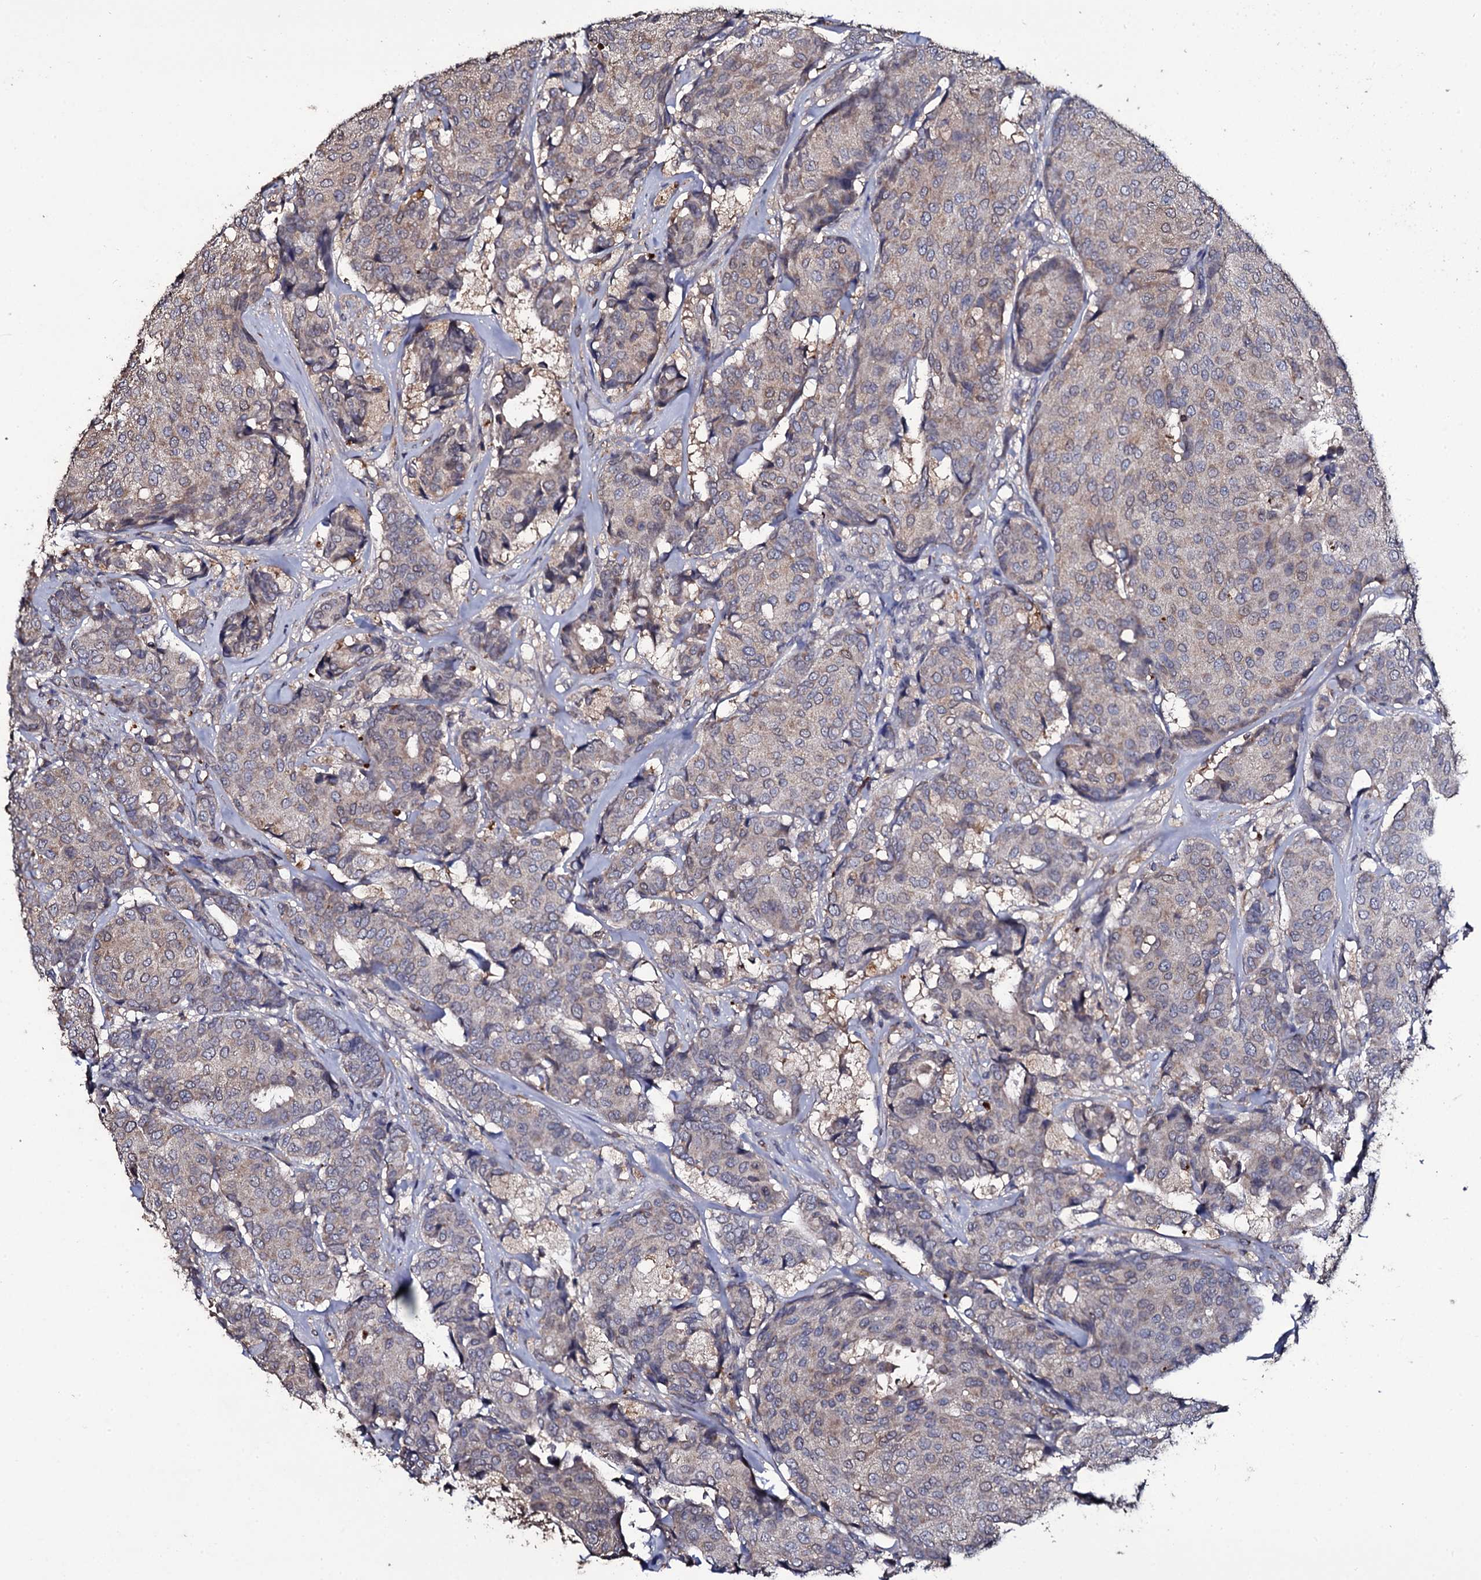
{"staining": {"intensity": "weak", "quantity": "25%-75%", "location": "cytoplasmic/membranous"}, "tissue": "breast cancer", "cell_type": "Tumor cells", "image_type": "cancer", "snomed": [{"axis": "morphology", "description": "Duct carcinoma"}, {"axis": "topography", "description": "Breast"}], "caption": "Protein expression analysis of breast cancer shows weak cytoplasmic/membranous expression in about 25%-75% of tumor cells. (DAB IHC, brown staining for protein, blue staining for nuclei).", "gene": "CRYL1", "patient": {"sex": "female", "age": 75}}